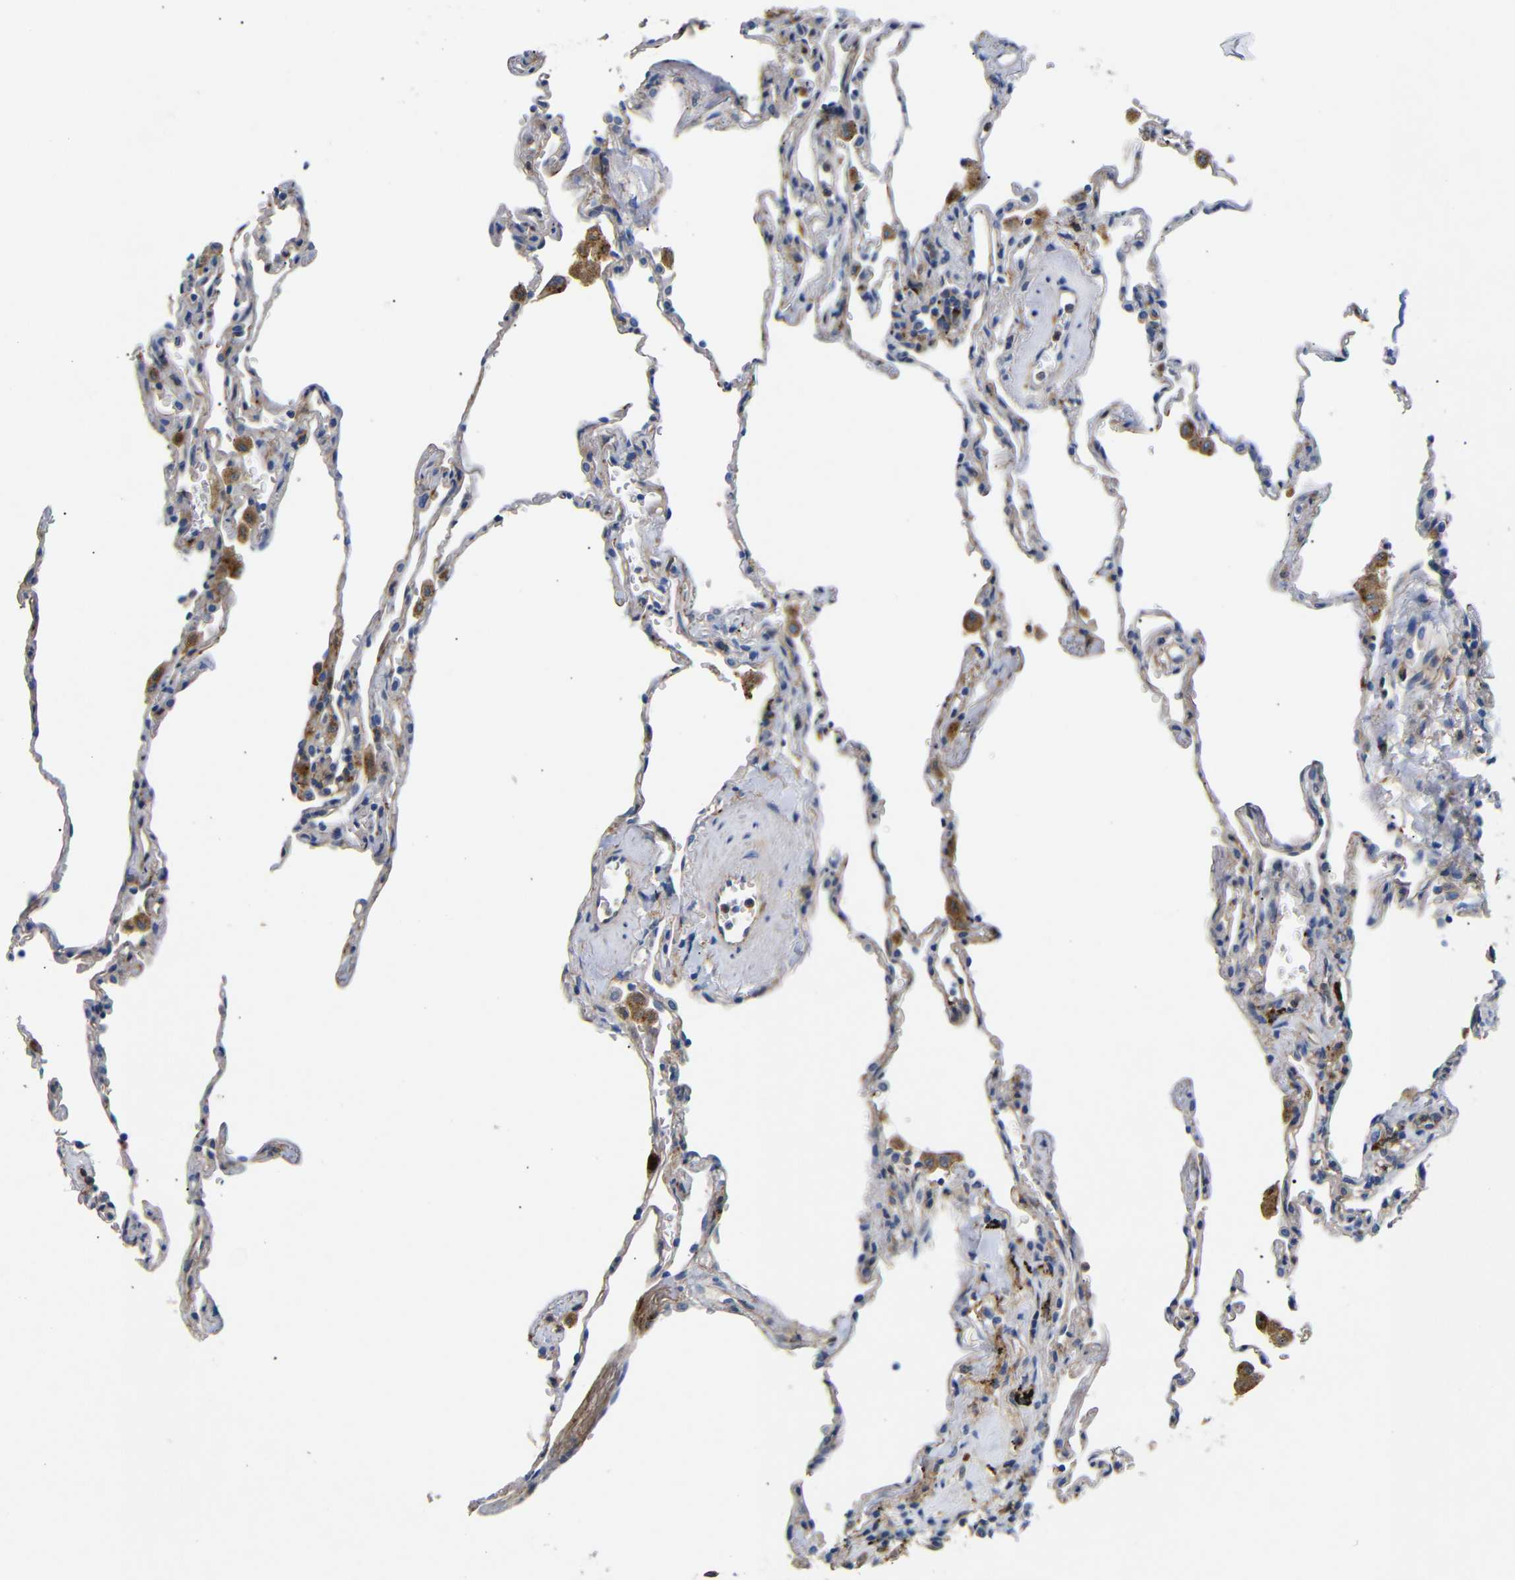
{"staining": {"intensity": "weak", "quantity": "<25%", "location": "cytoplasmic/membranous"}, "tissue": "lung", "cell_type": "Alveolar cells", "image_type": "normal", "snomed": [{"axis": "morphology", "description": "Normal tissue, NOS"}, {"axis": "topography", "description": "Lung"}], "caption": "High power microscopy image of an immunohistochemistry (IHC) micrograph of benign lung, revealing no significant positivity in alveolar cells. The staining is performed using DAB brown chromogen with nuclei counter-stained in using hematoxylin.", "gene": "SDCBP", "patient": {"sex": "male", "age": 59}}